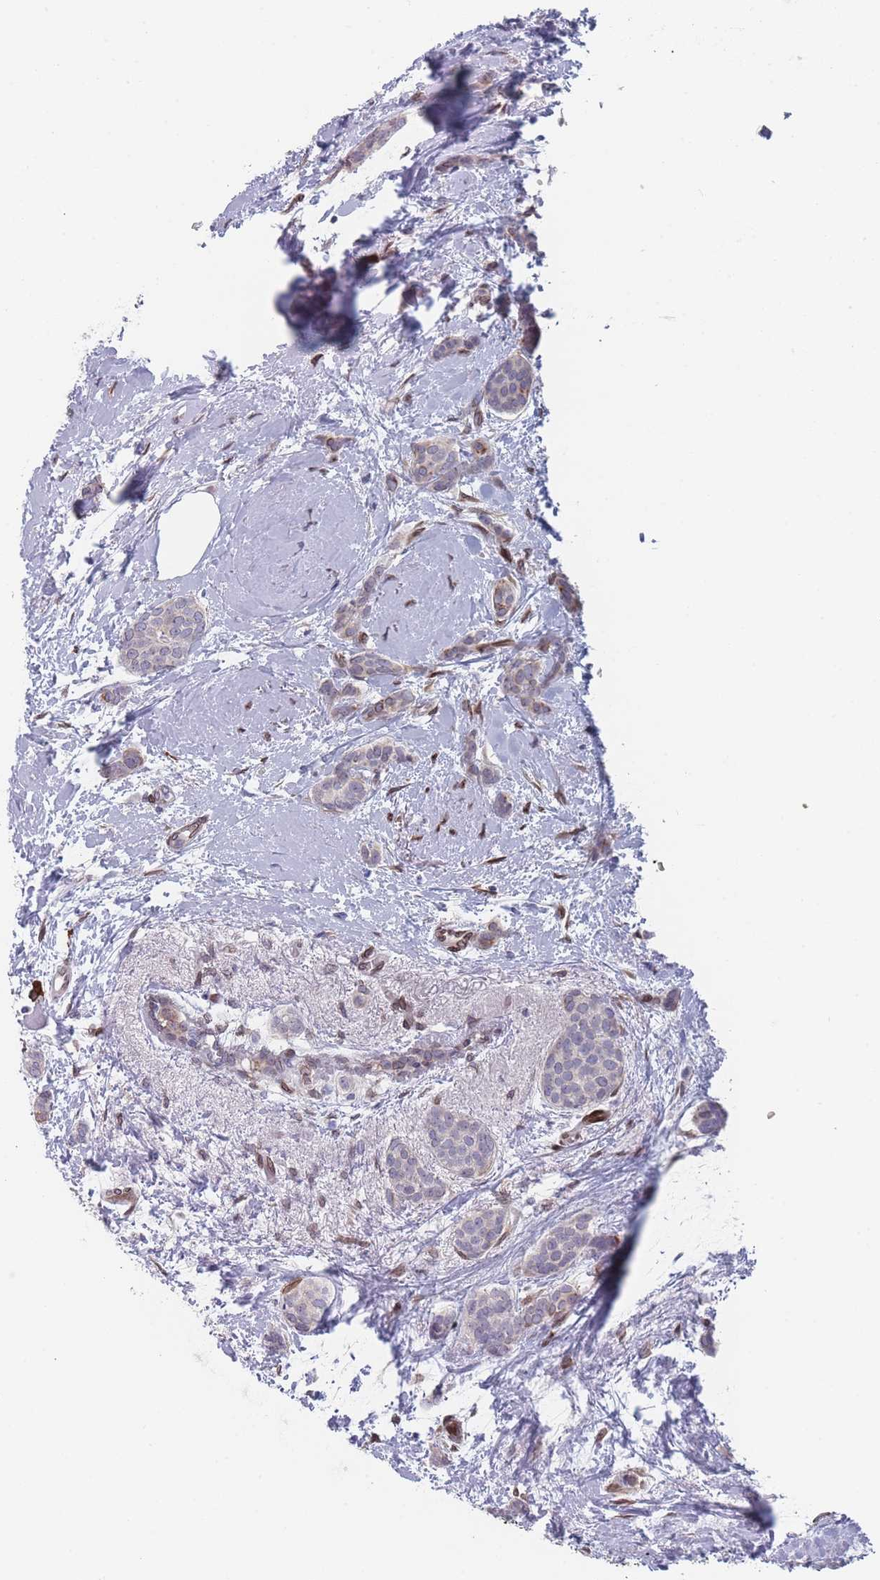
{"staining": {"intensity": "negative", "quantity": "none", "location": "none"}, "tissue": "breast cancer", "cell_type": "Tumor cells", "image_type": "cancer", "snomed": [{"axis": "morphology", "description": "Duct carcinoma"}, {"axis": "topography", "description": "Breast"}], "caption": "Immunohistochemical staining of human breast intraductal carcinoma exhibits no significant staining in tumor cells.", "gene": "ZBTB1", "patient": {"sex": "female", "age": 72}}